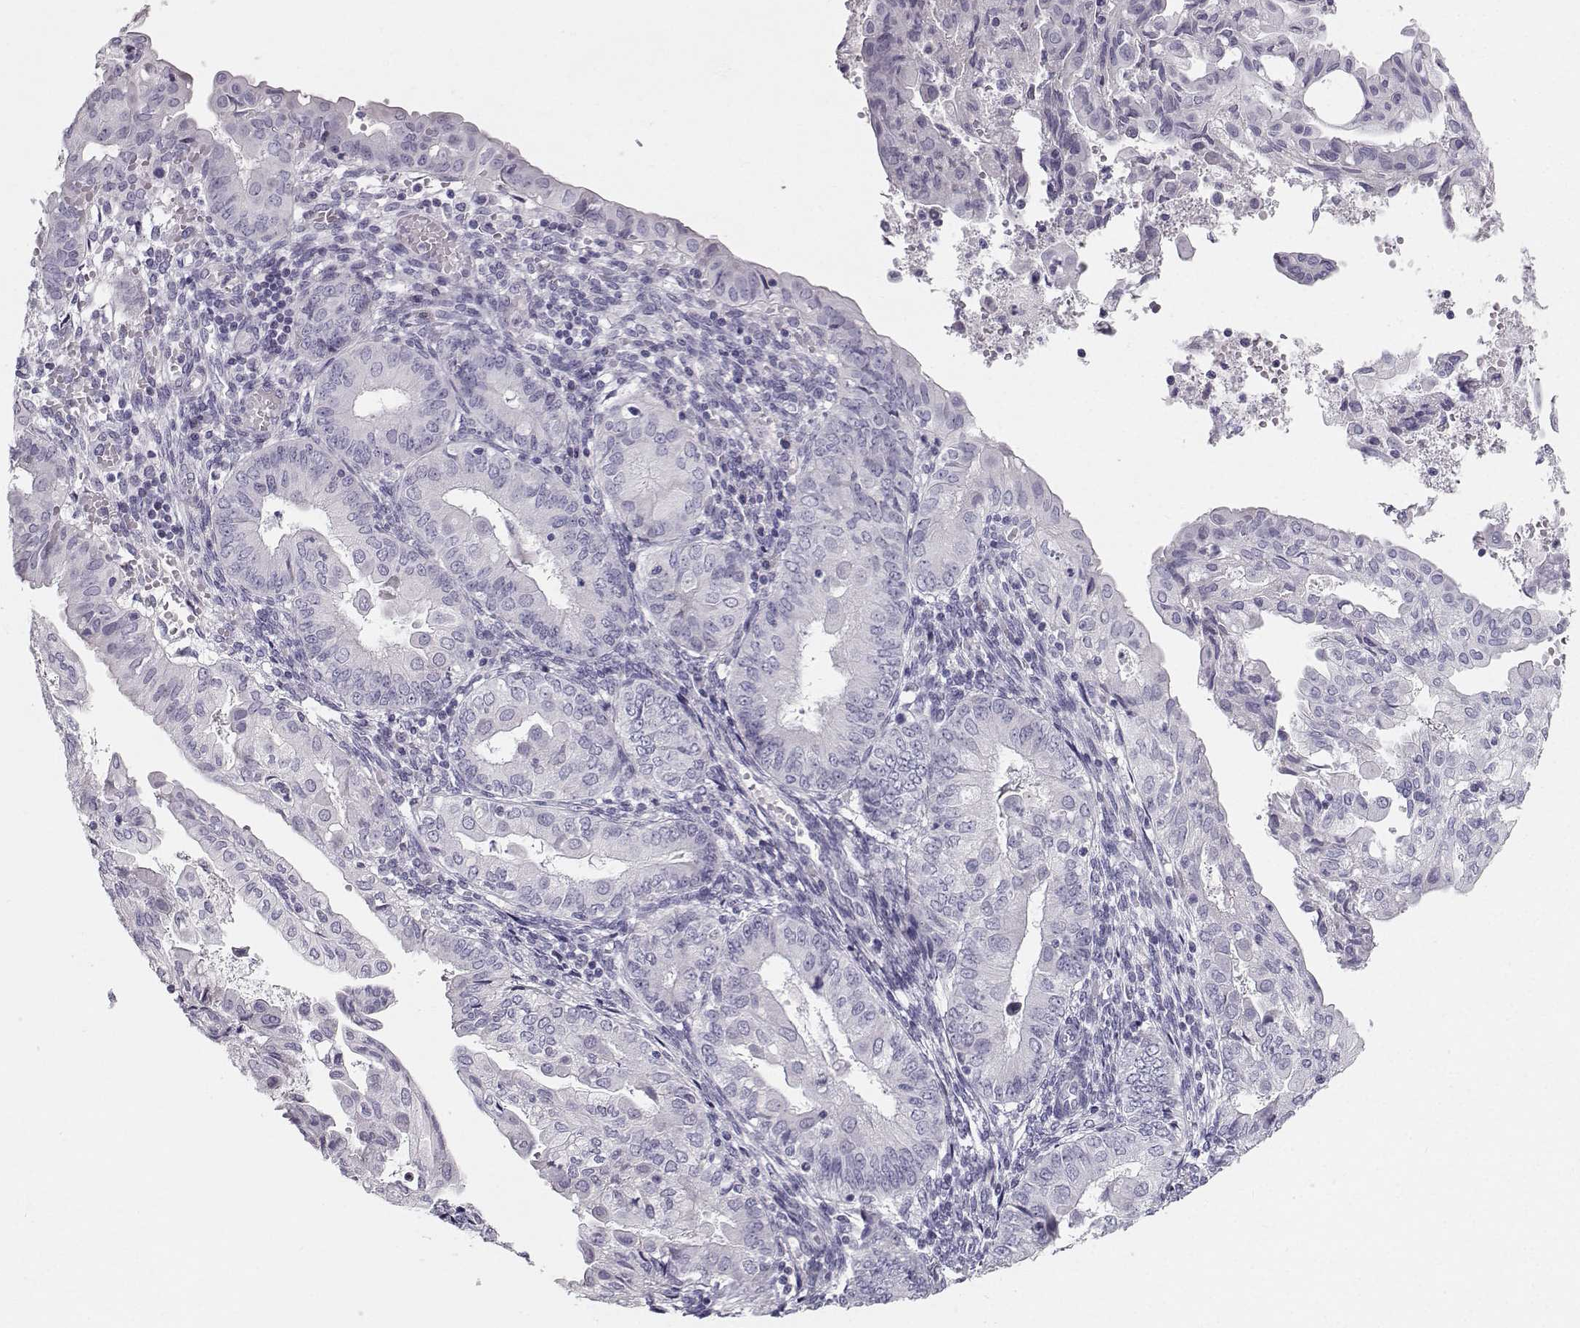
{"staining": {"intensity": "negative", "quantity": "none", "location": "none"}, "tissue": "endometrial cancer", "cell_type": "Tumor cells", "image_type": "cancer", "snomed": [{"axis": "morphology", "description": "Adenocarcinoma, NOS"}, {"axis": "topography", "description": "Endometrium"}], "caption": "Photomicrograph shows no significant protein expression in tumor cells of endometrial adenocarcinoma.", "gene": "CASR", "patient": {"sex": "female", "age": 68}}